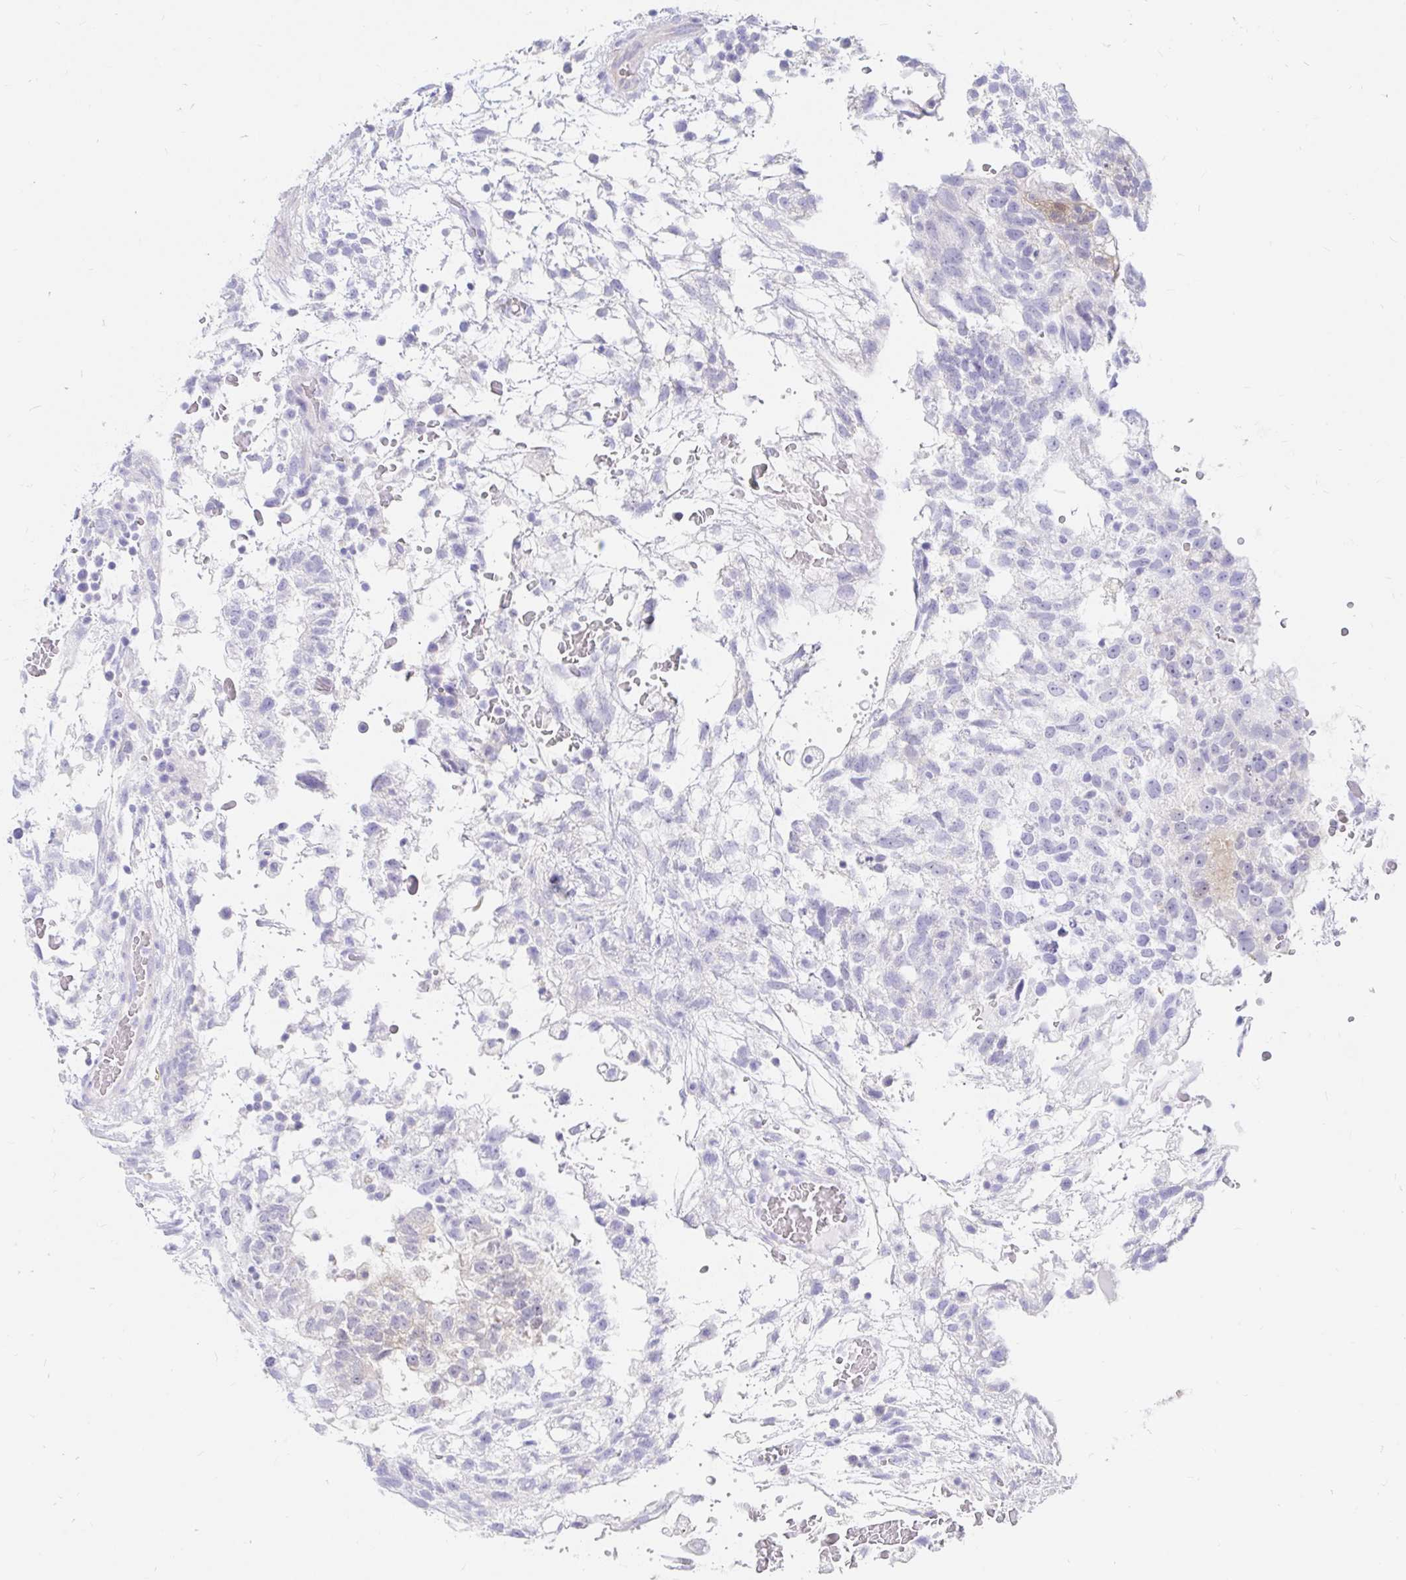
{"staining": {"intensity": "negative", "quantity": "none", "location": "none"}, "tissue": "testis cancer", "cell_type": "Tumor cells", "image_type": "cancer", "snomed": [{"axis": "morphology", "description": "Normal tissue, NOS"}, {"axis": "morphology", "description": "Carcinoma, Embryonal, NOS"}, {"axis": "topography", "description": "Testis"}], "caption": "Immunohistochemistry (IHC) of human testis embryonal carcinoma shows no staining in tumor cells.", "gene": "PPP1R1B", "patient": {"sex": "male", "age": 32}}